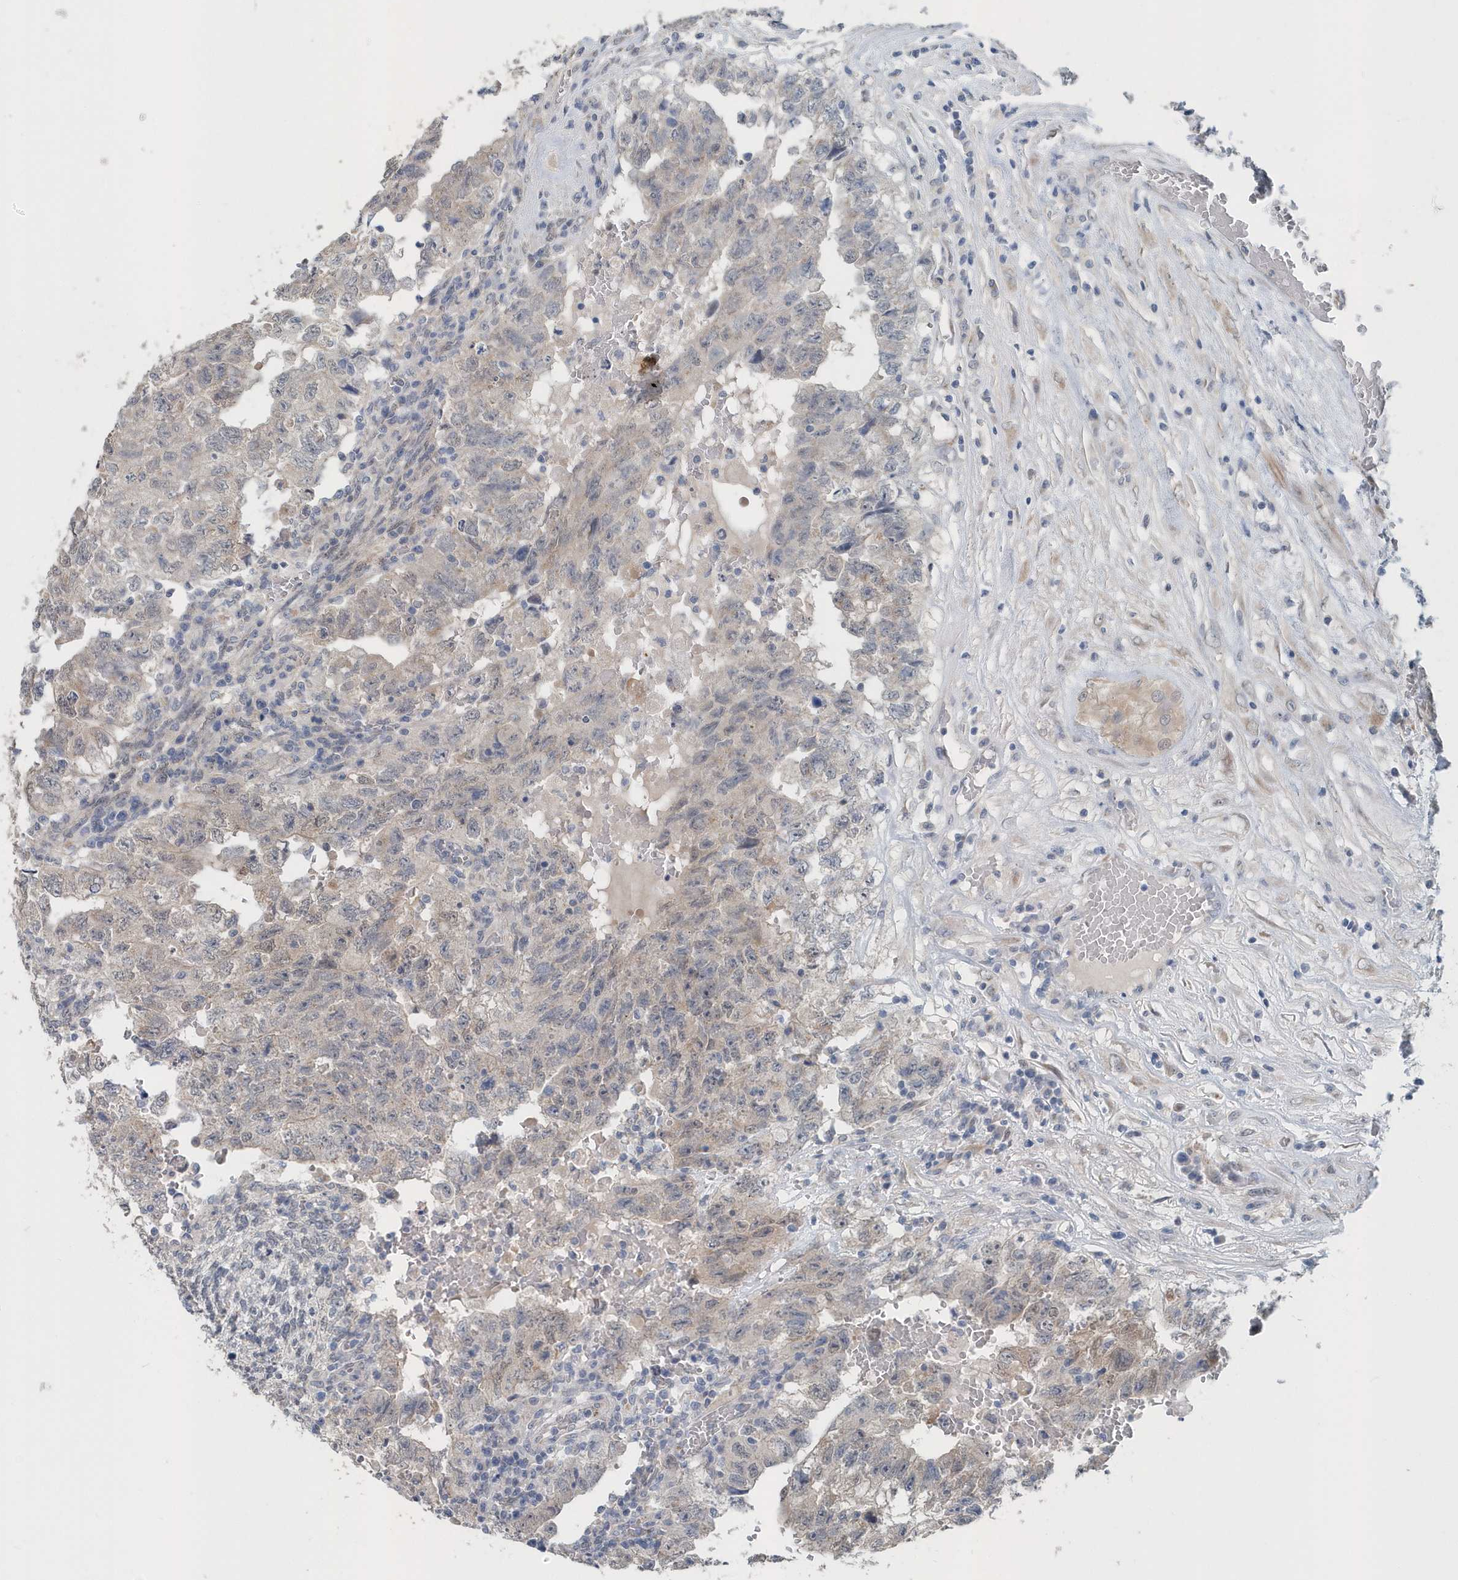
{"staining": {"intensity": "negative", "quantity": "none", "location": "none"}, "tissue": "testis cancer", "cell_type": "Tumor cells", "image_type": "cancer", "snomed": [{"axis": "morphology", "description": "Carcinoma, Embryonal, NOS"}, {"axis": "topography", "description": "Testis"}], "caption": "Protein analysis of embryonal carcinoma (testis) reveals no significant expression in tumor cells.", "gene": "PFN2", "patient": {"sex": "male", "age": 36}}